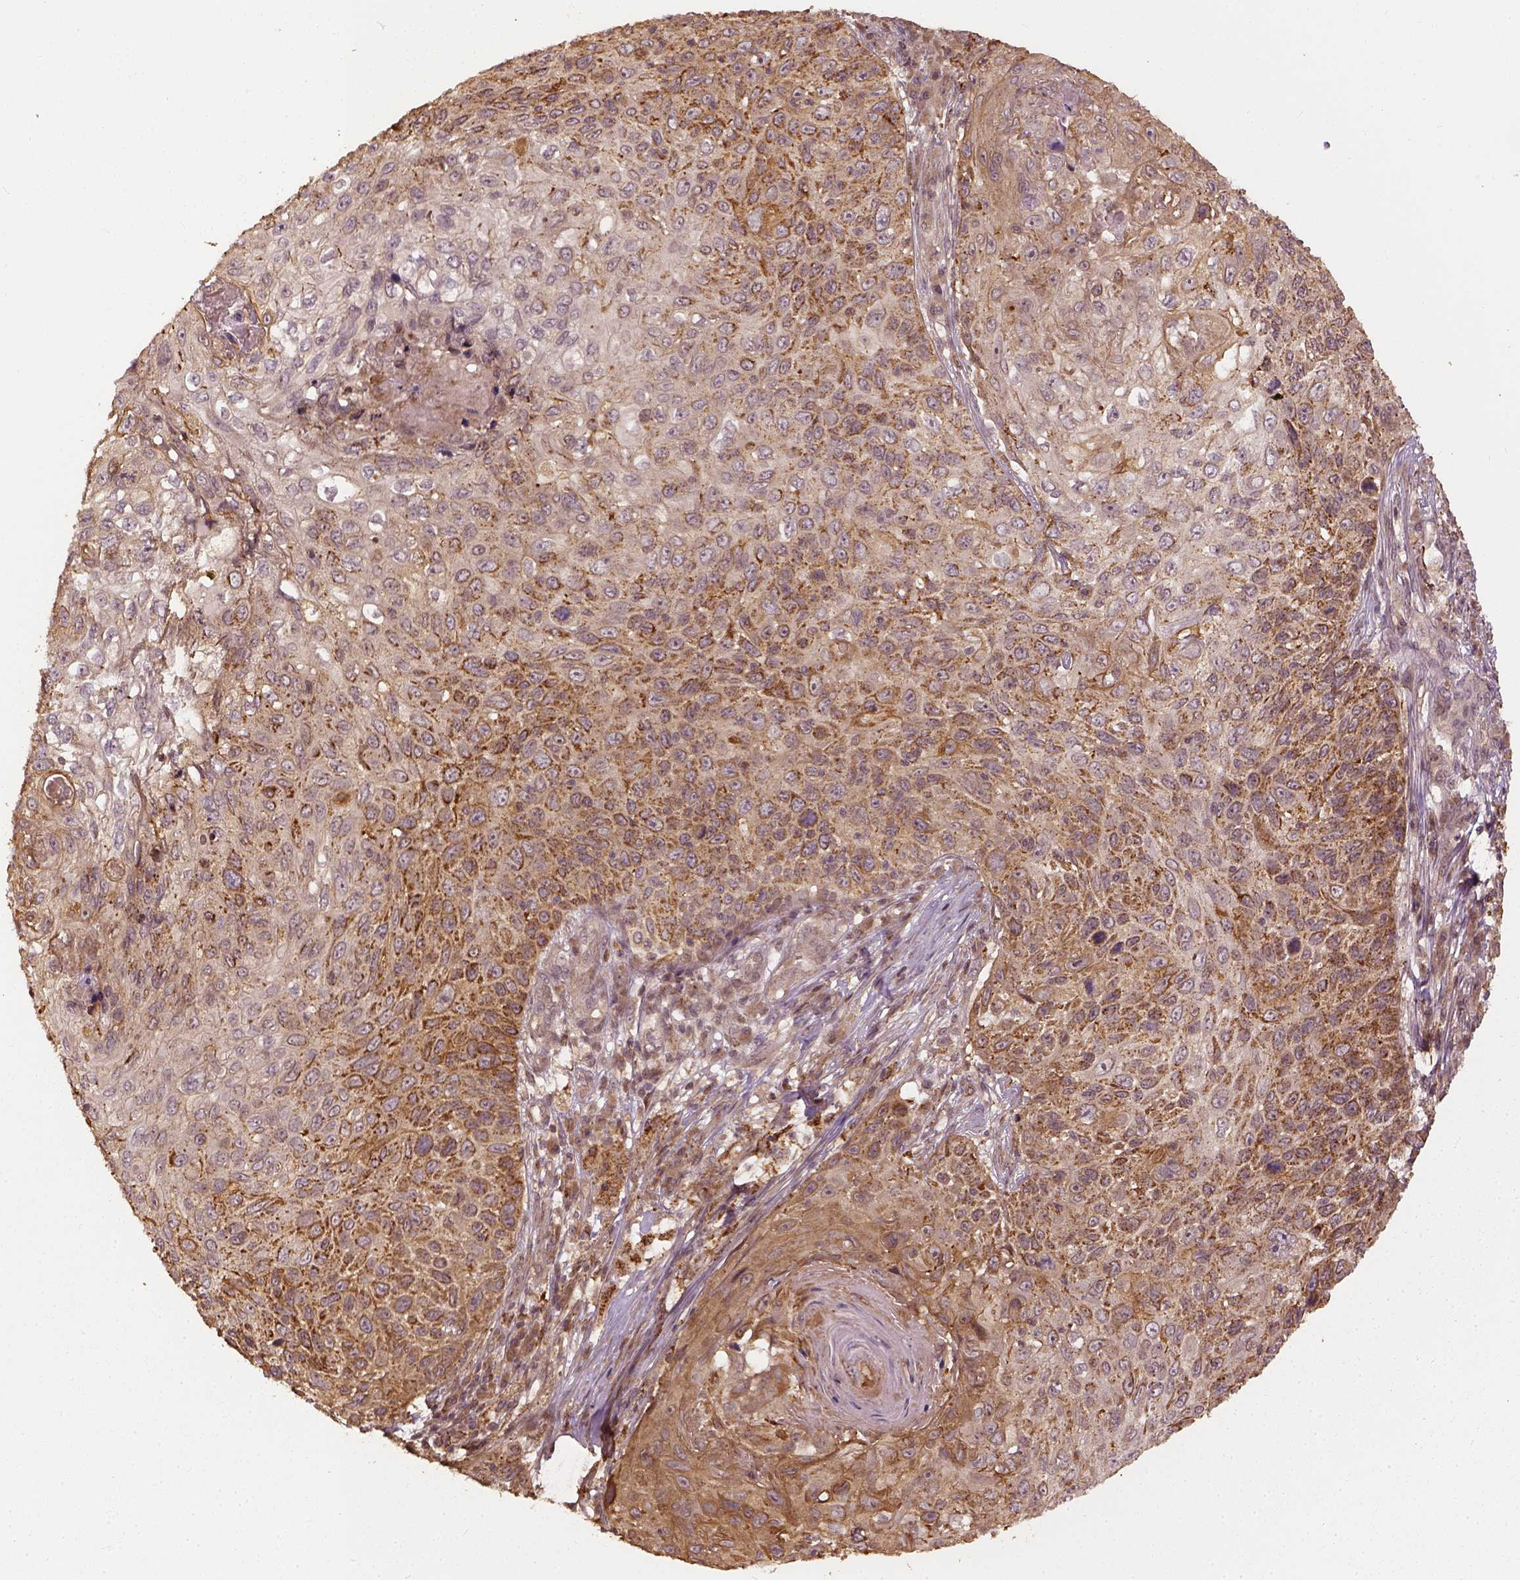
{"staining": {"intensity": "moderate", "quantity": "25%-75%", "location": "cytoplasmic/membranous"}, "tissue": "skin cancer", "cell_type": "Tumor cells", "image_type": "cancer", "snomed": [{"axis": "morphology", "description": "Squamous cell carcinoma, NOS"}, {"axis": "topography", "description": "Skin"}], "caption": "DAB (3,3'-diaminobenzidine) immunohistochemical staining of human skin cancer (squamous cell carcinoma) reveals moderate cytoplasmic/membranous protein staining in approximately 25%-75% of tumor cells. (DAB (3,3'-diaminobenzidine) = brown stain, brightfield microscopy at high magnification).", "gene": "VEGFA", "patient": {"sex": "male", "age": 92}}